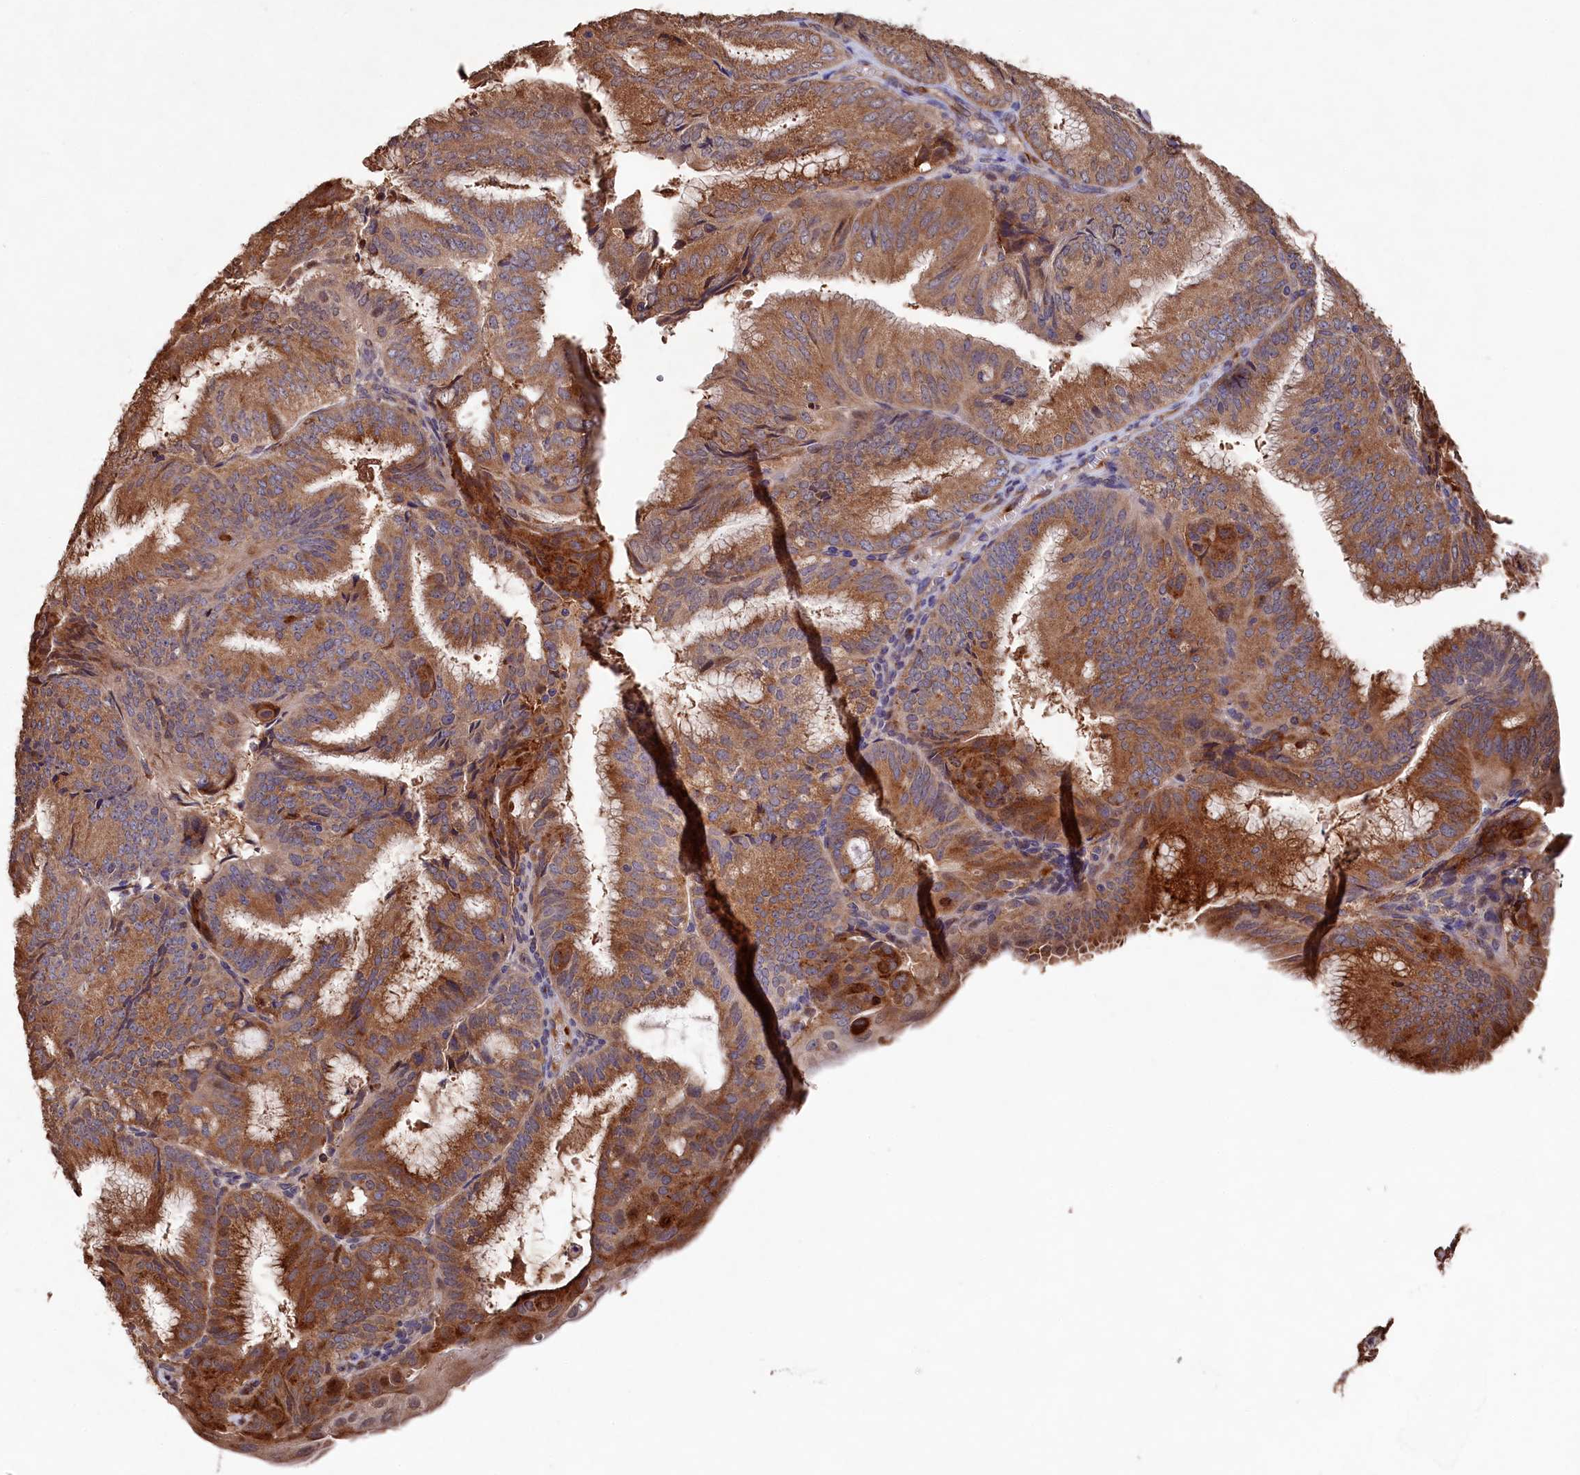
{"staining": {"intensity": "moderate", "quantity": ">75%", "location": "cytoplasmic/membranous"}, "tissue": "endometrial cancer", "cell_type": "Tumor cells", "image_type": "cancer", "snomed": [{"axis": "morphology", "description": "Adenocarcinoma, NOS"}, {"axis": "topography", "description": "Endometrium"}], "caption": "Human endometrial cancer (adenocarcinoma) stained with a brown dye shows moderate cytoplasmic/membranous positive staining in about >75% of tumor cells.", "gene": "NAA60", "patient": {"sex": "female", "age": 49}}